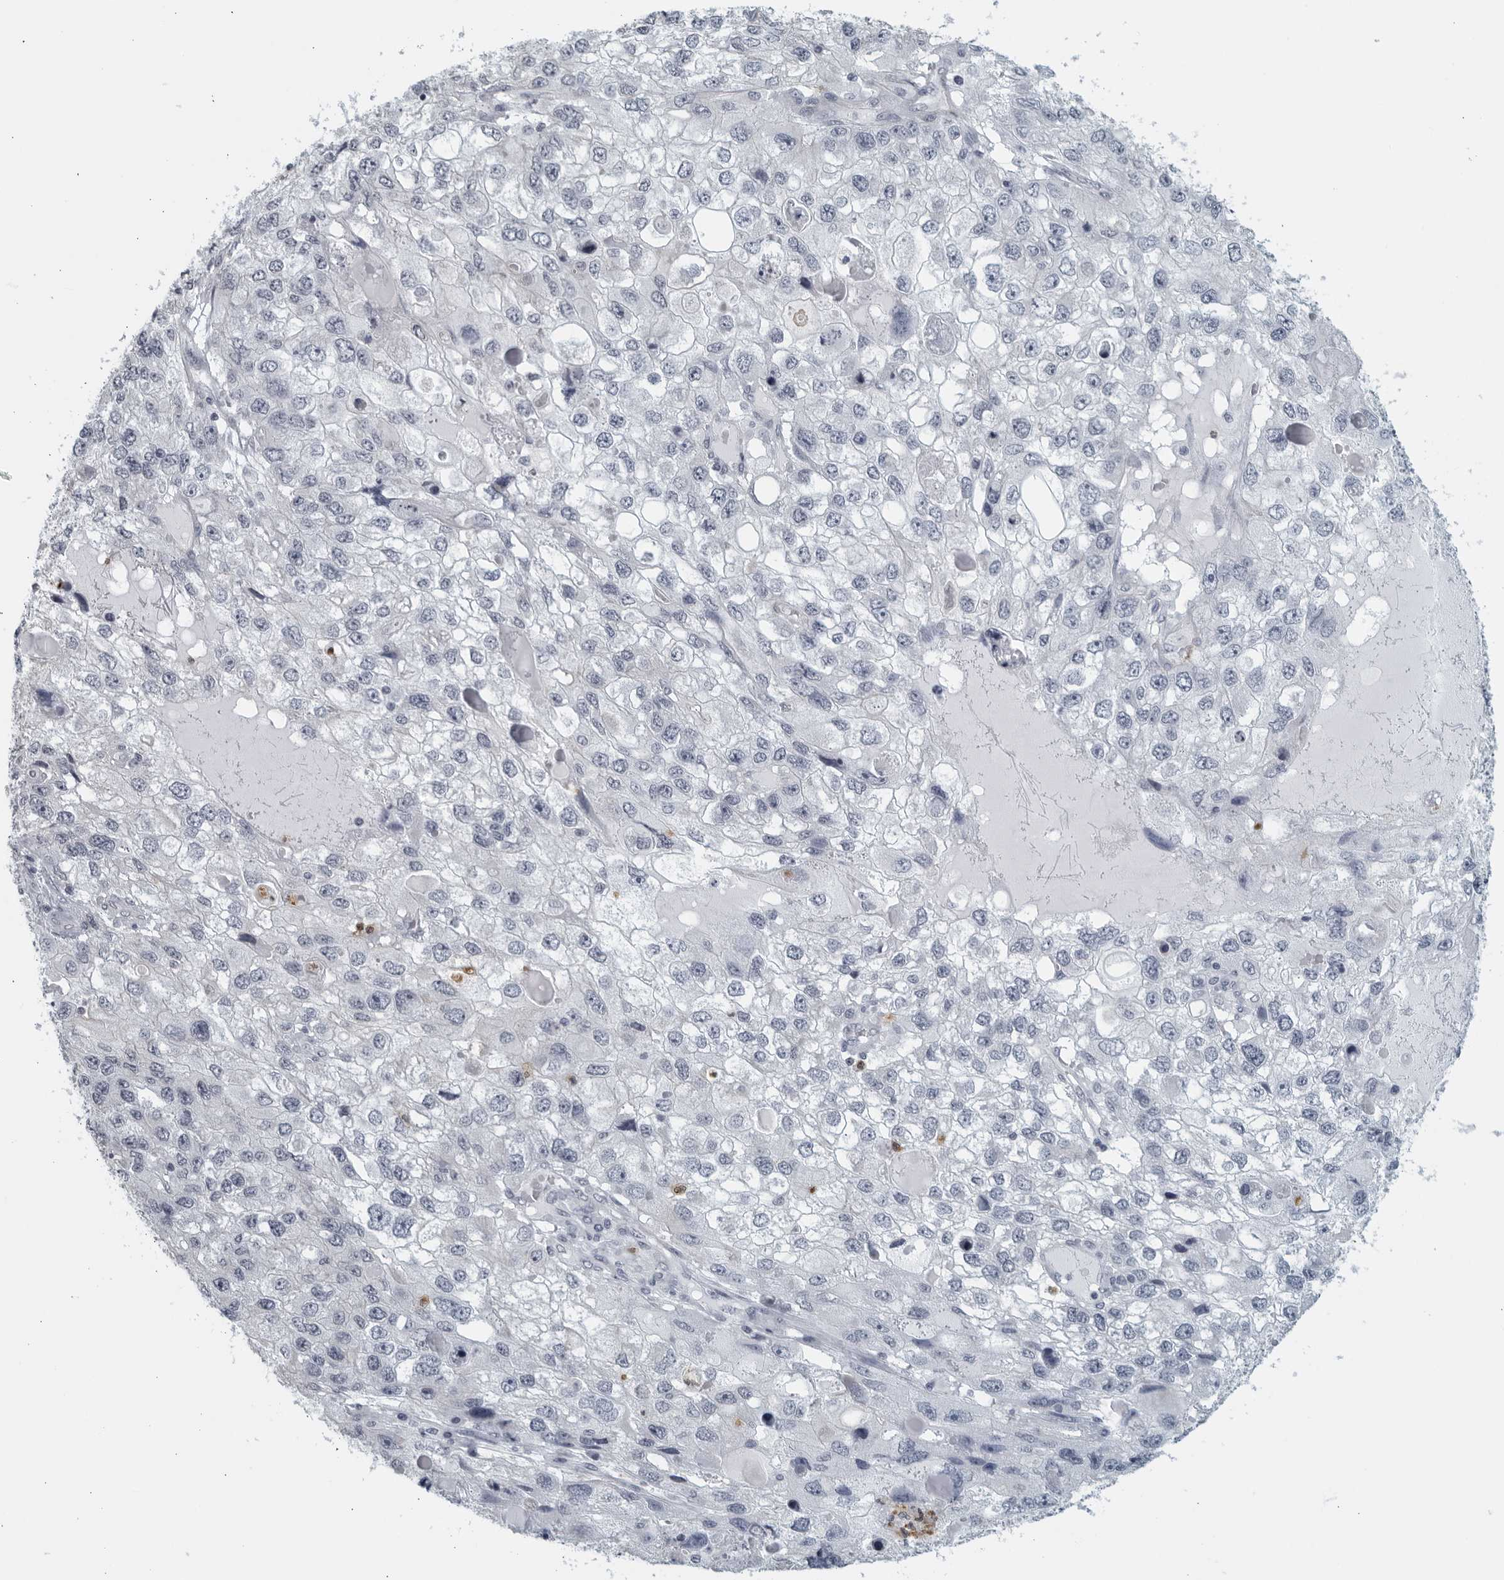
{"staining": {"intensity": "negative", "quantity": "none", "location": "none"}, "tissue": "endometrial cancer", "cell_type": "Tumor cells", "image_type": "cancer", "snomed": [{"axis": "morphology", "description": "Adenocarcinoma, NOS"}, {"axis": "topography", "description": "Endometrium"}], "caption": "The IHC photomicrograph has no significant staining in tumor cells of endometrial cancer tissue.", "gene": "KLK7", "patient": {"sex": "female", "age": 49}}